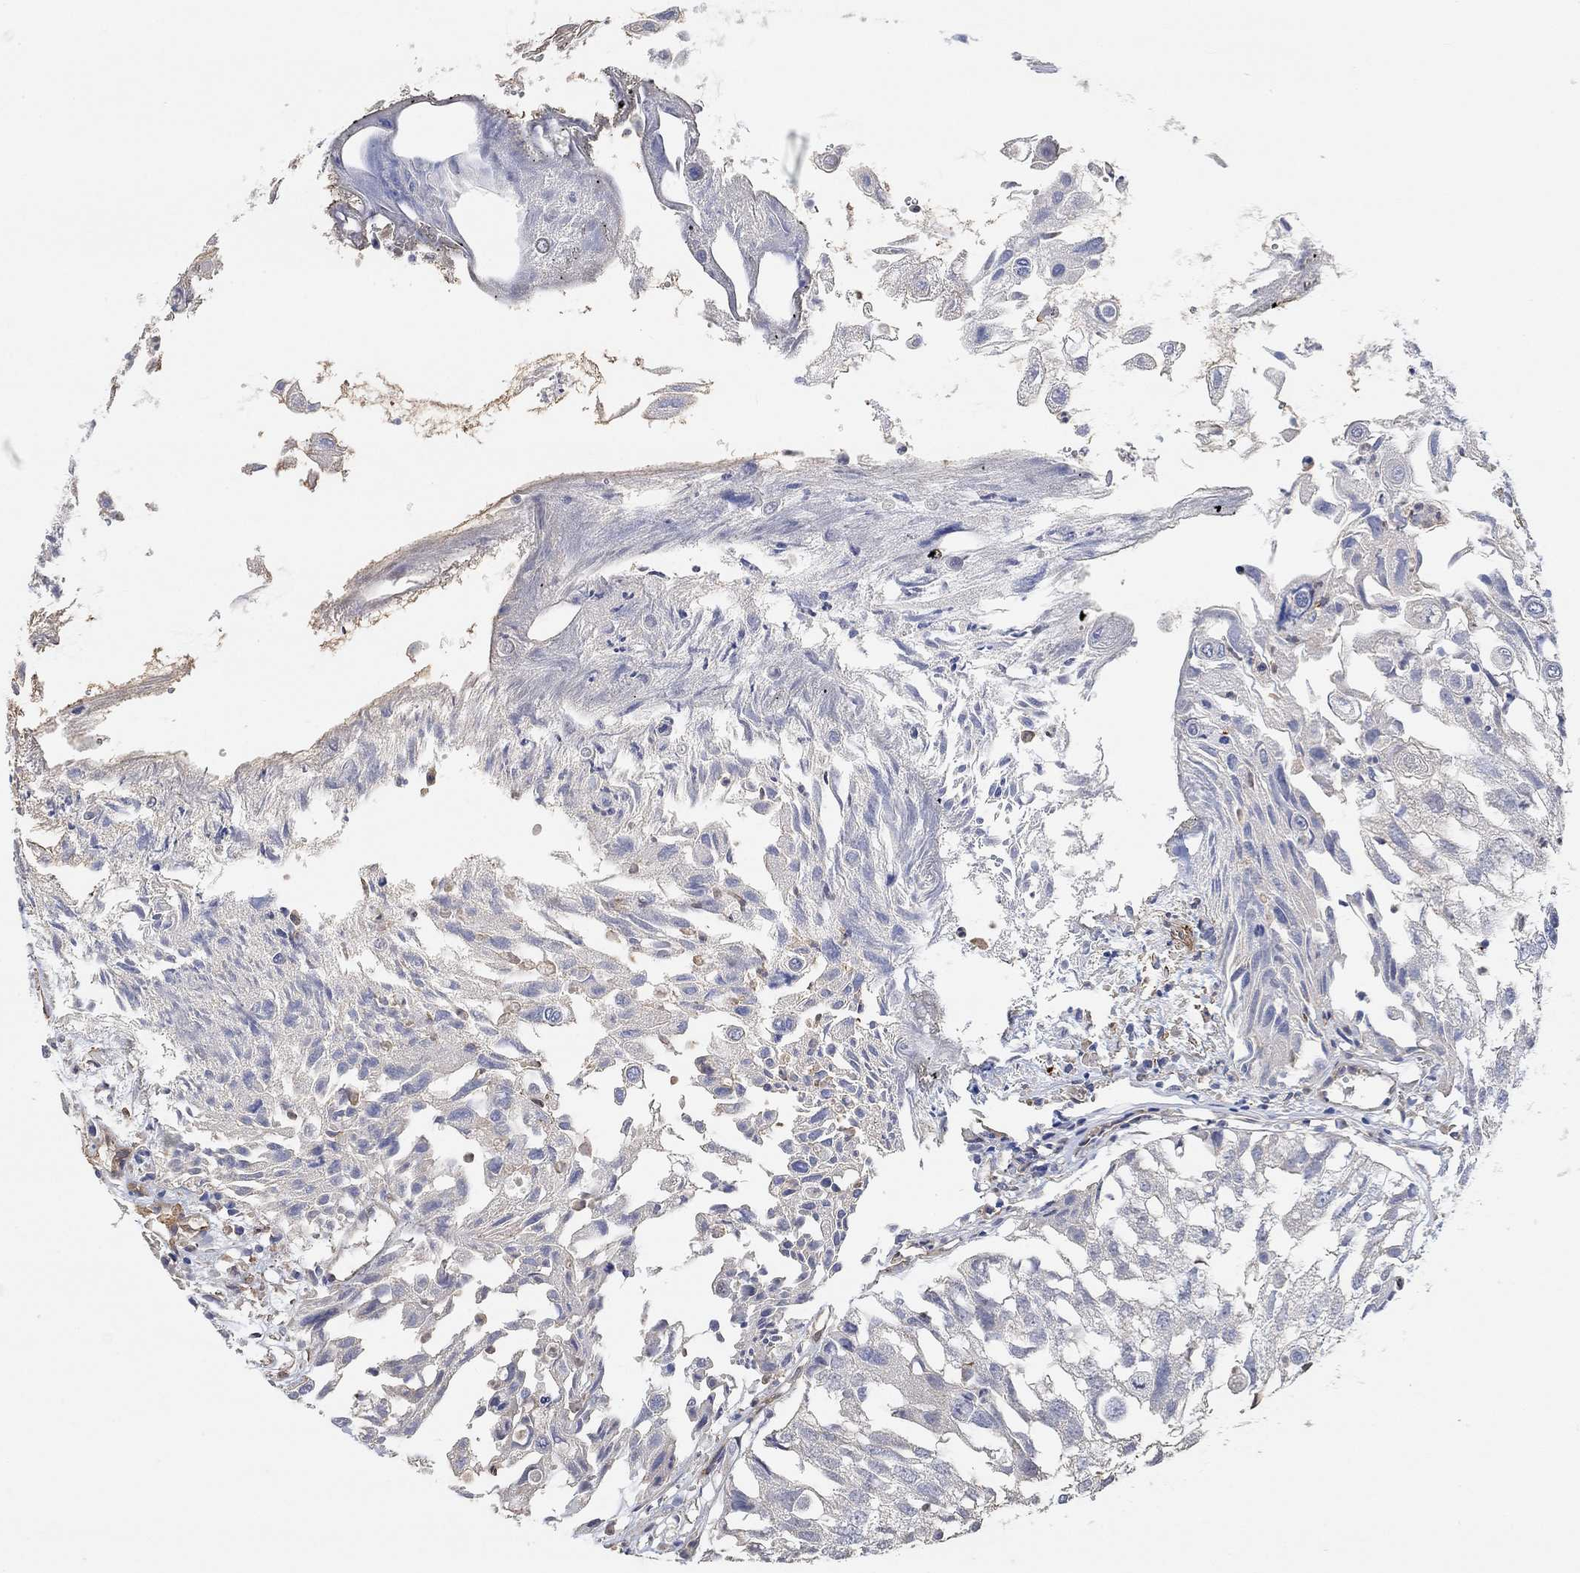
{"staining": {"intensity": "negative", "quantity": "none", "location": "none"}, "tissue": "urothelial cancer", "cell_type": "Tumor cells", "image_type": "cancer", "snomed": [{"axis": "morphology", "description": "Urothelial carcinoma, High grade"}, {"axis": "topography", "description": "Urinary bladder"}], "caption": "Protein analysis of urothelial cancer exhibits no significant expression in tumor cells.", "gene": "SYT16", "patient": {"sex": "female", "age": 79}}